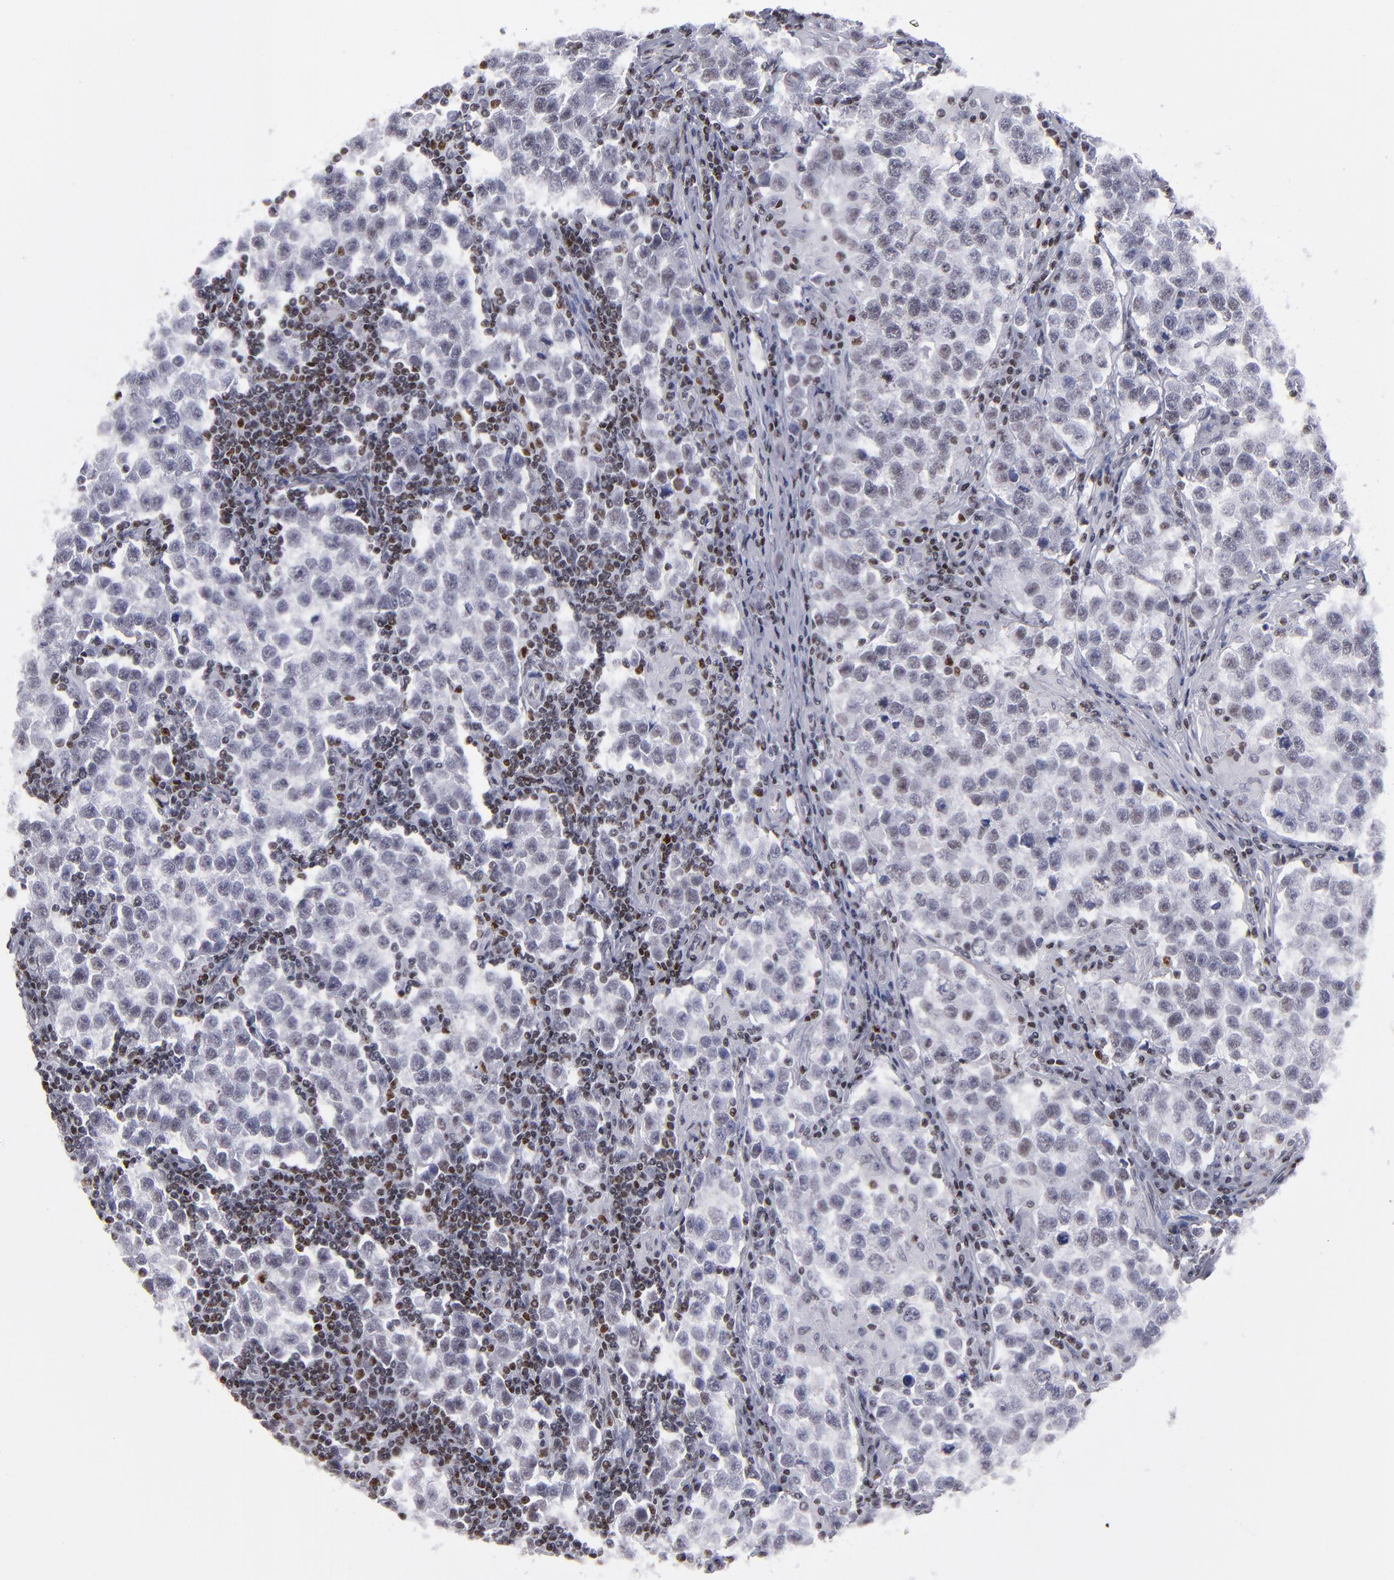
{"staining": {"intensity": "weak", "quantity": "<25%", "location": "nuclear"}, "tissue": "testis cancer", "cell_type": "Tumor cells", "image_type": "cancer", "snomed": [{"axis": "morphology", "description": "Seminoma, NOS"}, {"axis": "topography", "description": "Testis"}], "caption": "Photomicrograph shows no protein staining in tumor cells of testis cancer tissue.", "gene": "TERF2", "patient": {"sex": "male", "age": 36}}